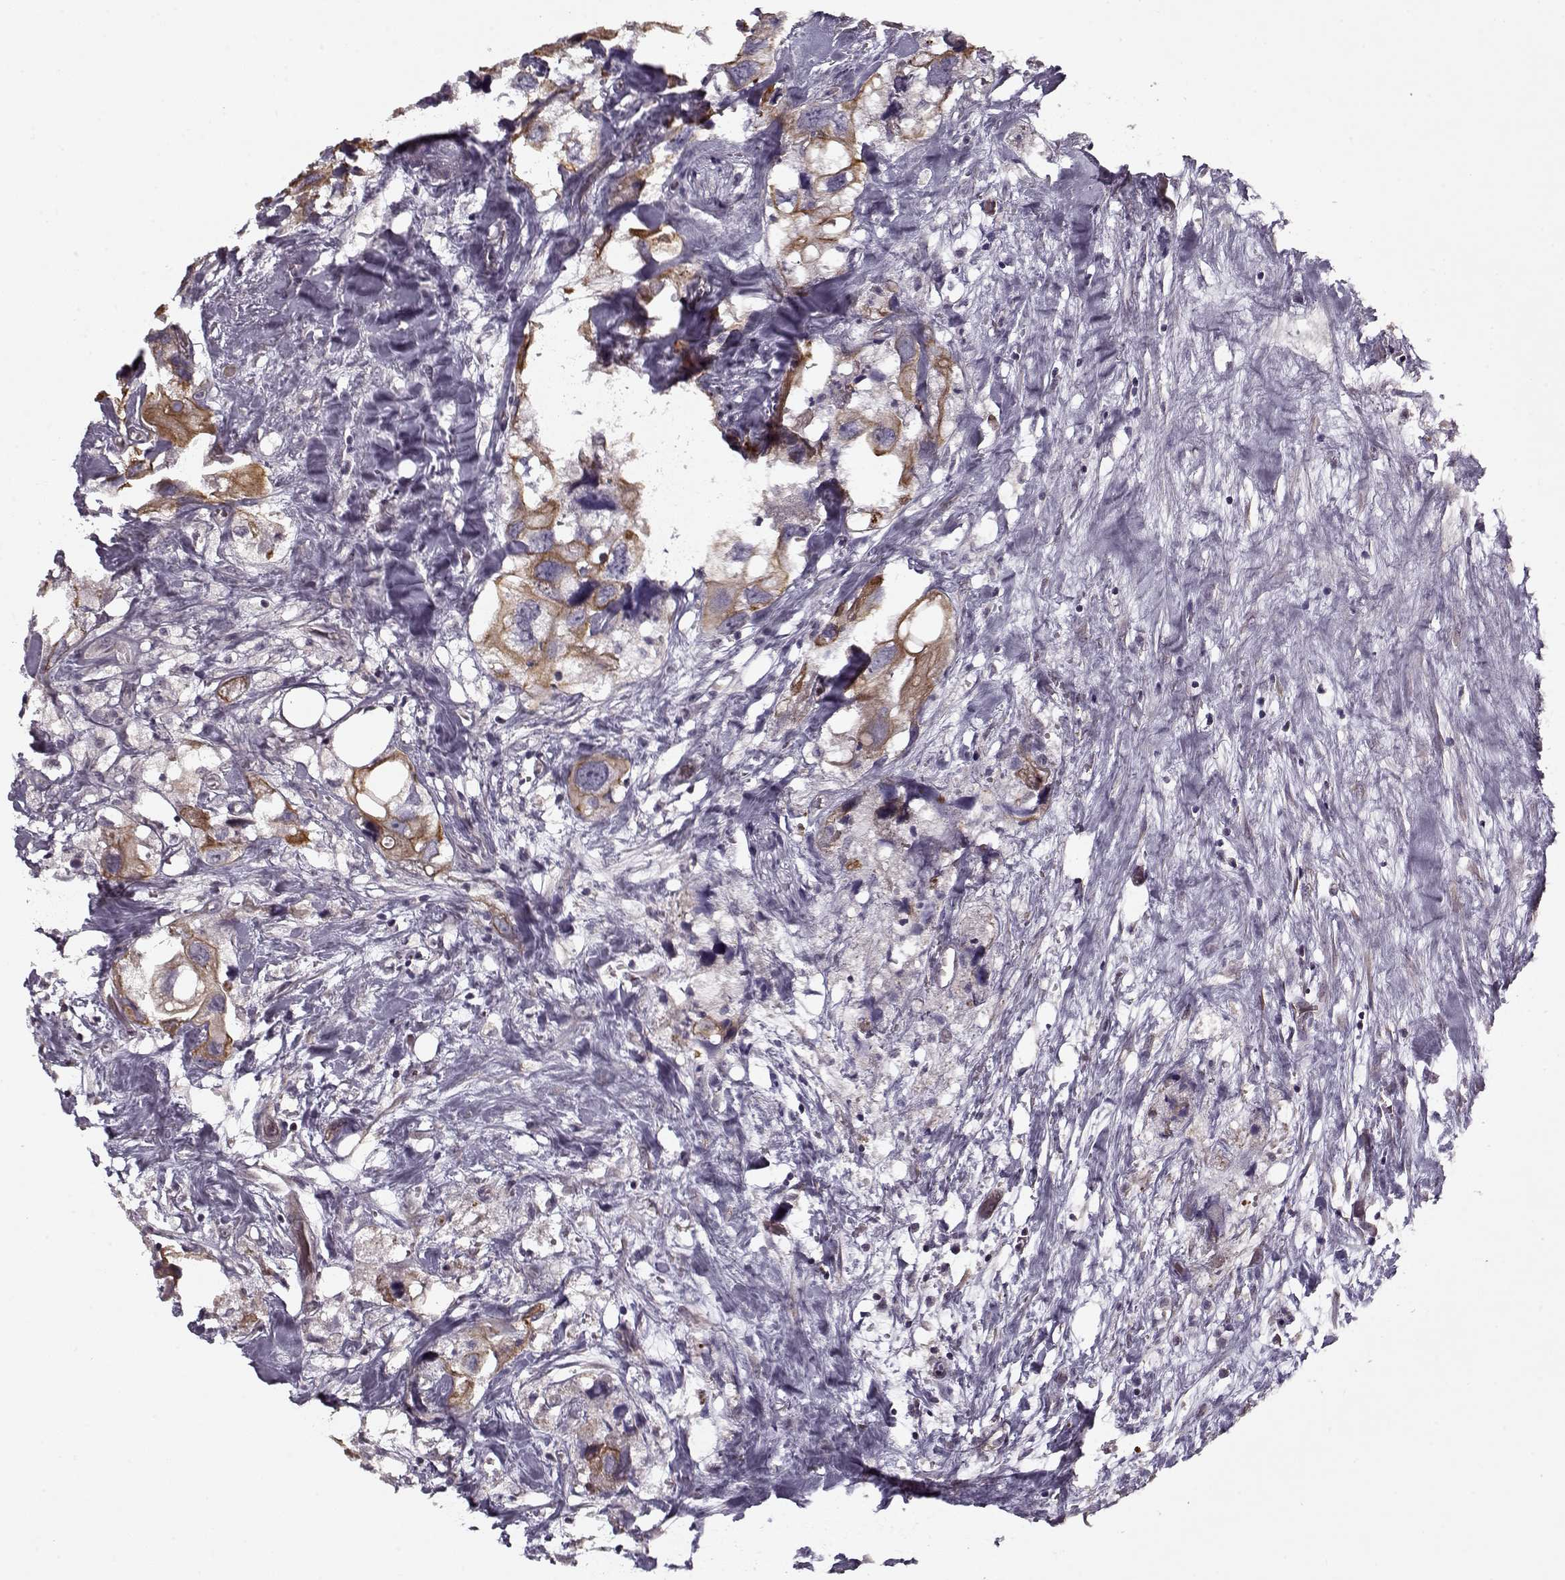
{"staining": {"intensity": "moderate", "quantity": ">75%", "location": "cytoplasmic/membranous"}, "tissue": "urothelial cancer", "cell_type": "Tumor cells", "image_type": "cancer", "snomed": [{"axis": "morphology", "description": "Urothelial carcinoma, High grade"}, {"axis": "topography", "description": "Urinary bladder"}], "caption": "A histopathology image of urothelial cancer stained for a protein exhibits moderate cytoplasmic/membranous brown staining in tumor cells.", "gene": "KRT9", "patient": {"sex": "male", "age": 59}}